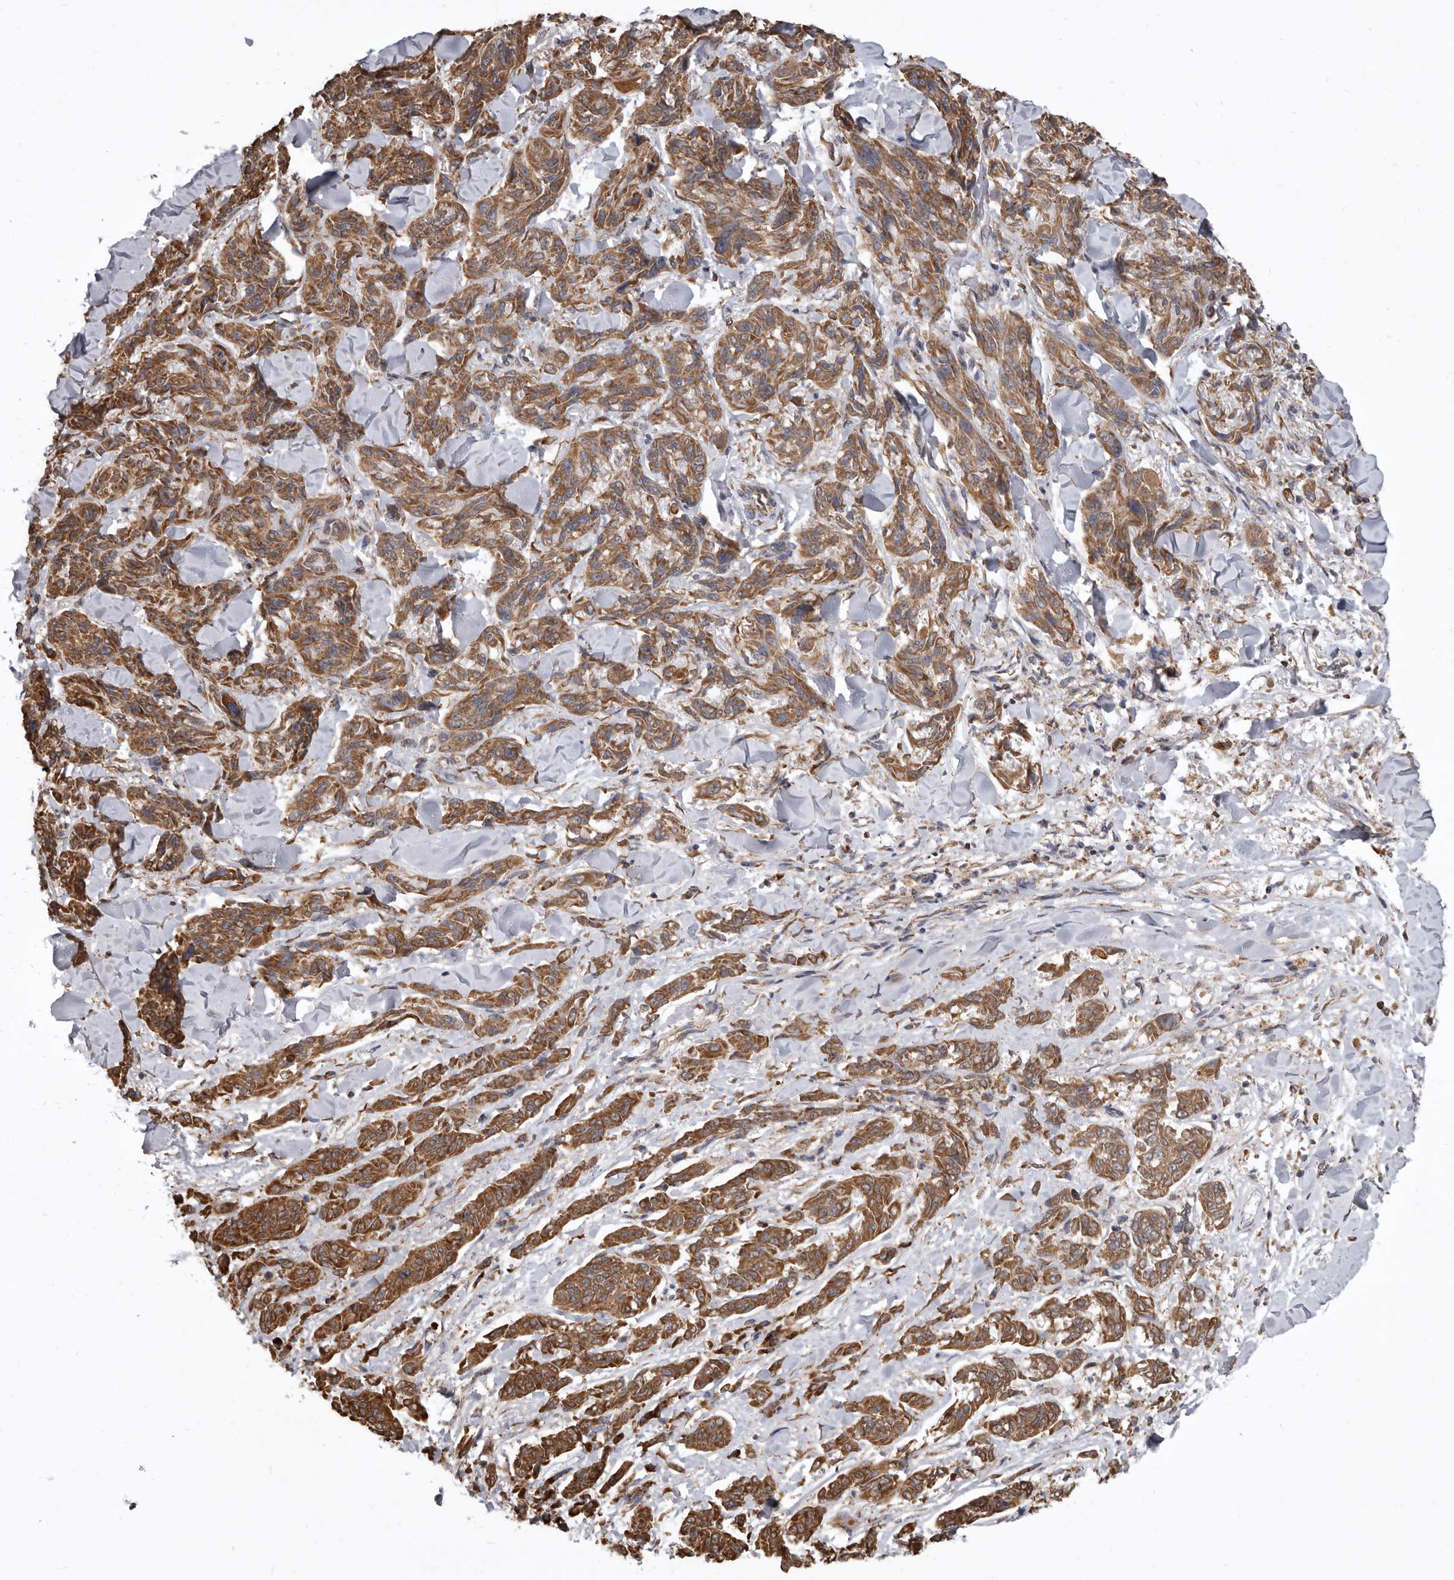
{"staining": {"intensity": "moderate", "quantity": ">75%", "location": "cytoplasmic/membranous"}, "tissue": "melanoma", "cell_type": "Tumor cells", "image_type": "cancer", "snomed": [{"axis": "morphology", "description": "Malignant melanoma, NOS"}, {"axis": "topography", "description": "Skin"}], "caption": "IHC photomicrograph of neoplastic tissue: malignant melanoma stained using IHC shows medium levels of moderate protein expression localized specifically in the cytoplasmic/membranous of tumor cells, appearing as a cytoplasmic/membranous brown color.", "gene": "CDK5RAP3", "patient": {"sex": "male", "age": 53}}